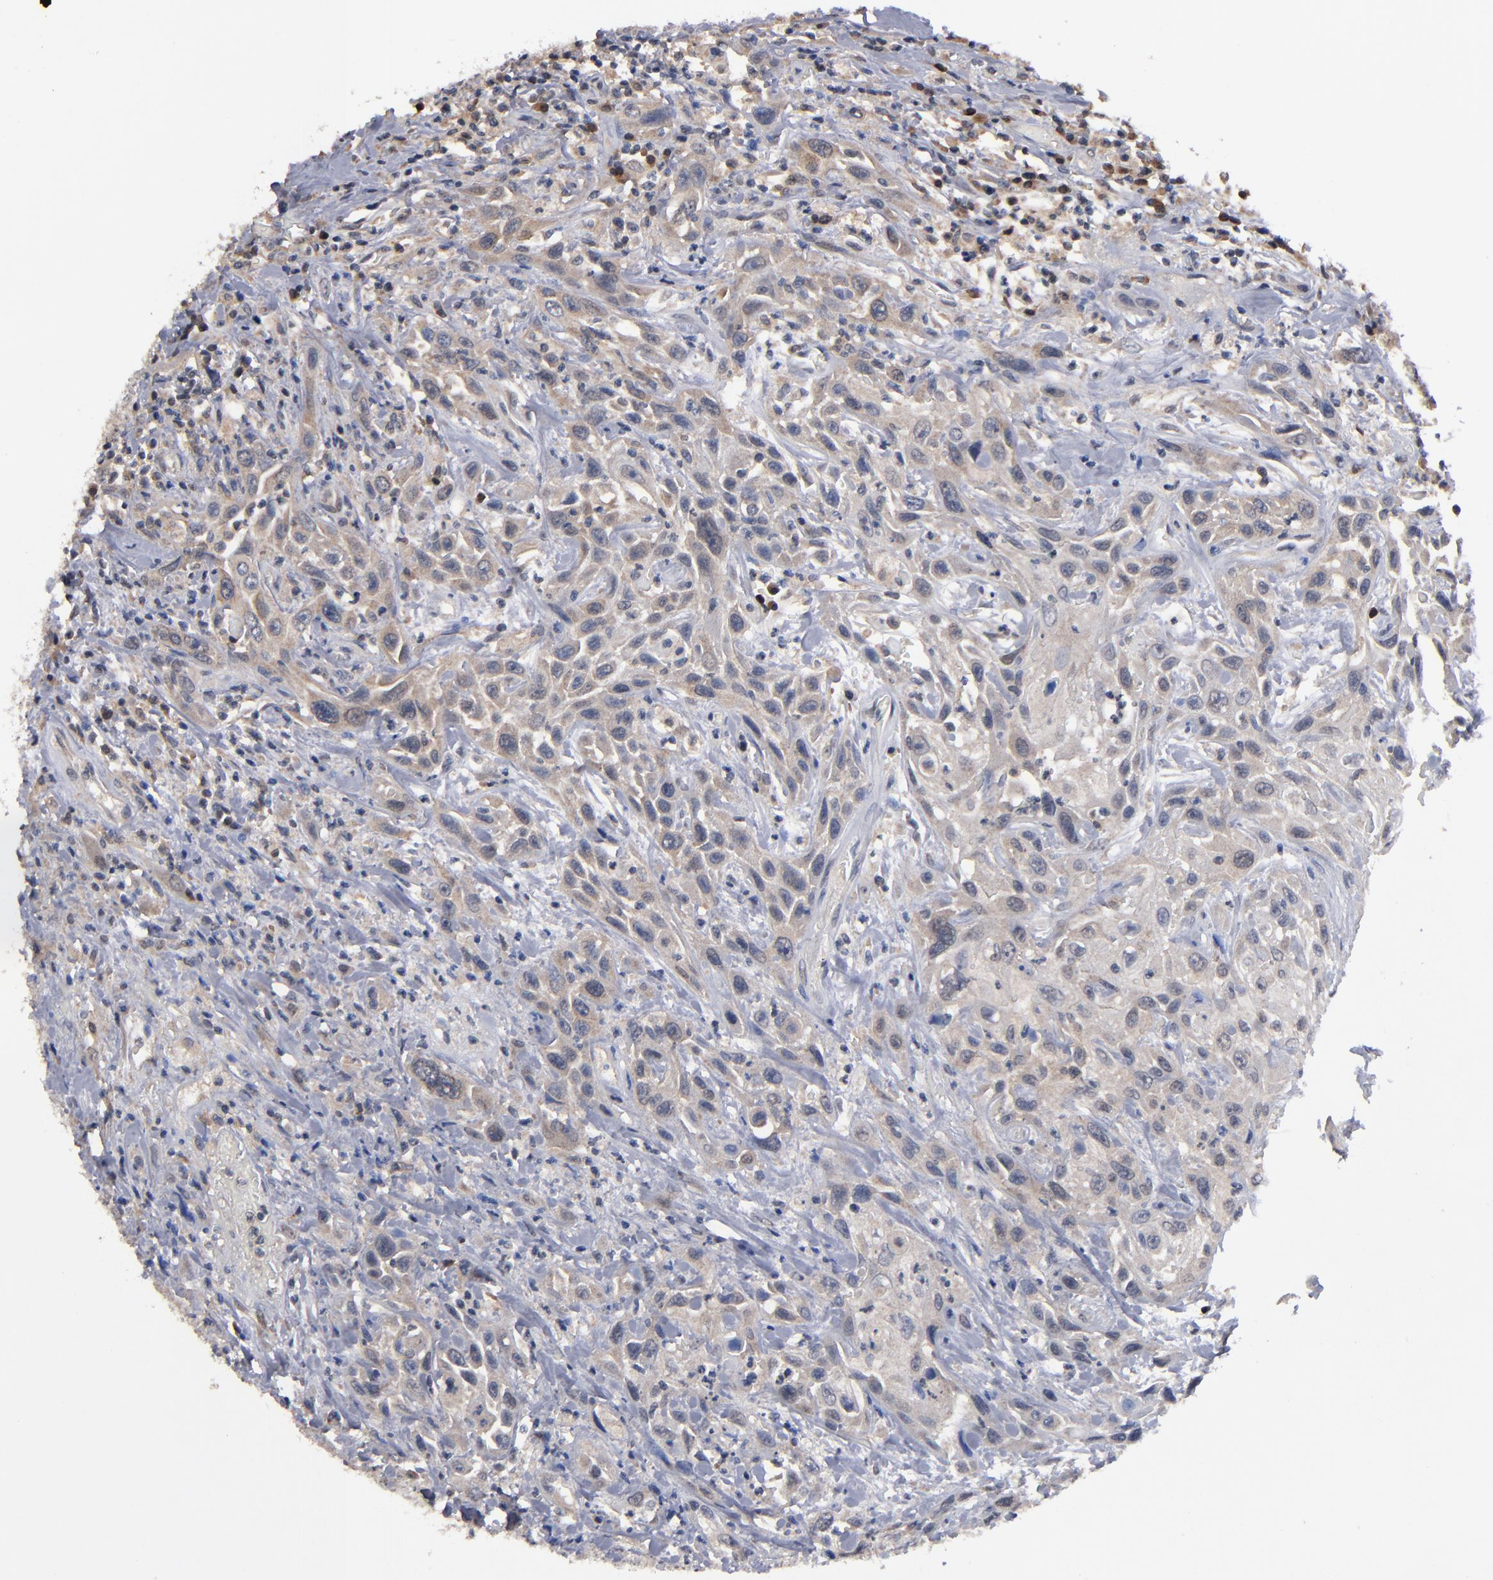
{"staining": {"intensity": "weak", "quantity": "25%-75%", "location": "cytoplasmic/membranous"}, "tissue": "urothelial cancer", "cell_type": "Tumor cells", "image_type": "cancer", "snomed": [{"axis": "morphology", "description": "Urothelial carcinoma, High grade"}, {"axis": "topography", "description": "Urinary bladder"}], "caption": "Immunohistochemical staining of human high-grade urothelial carcinoma exhibits weak cytoplasmic/membranous protein staining in approximately 25%-75% of tumor cells.", "gene": "ALG13", "patient": {"sex": "female", "age": 84}}